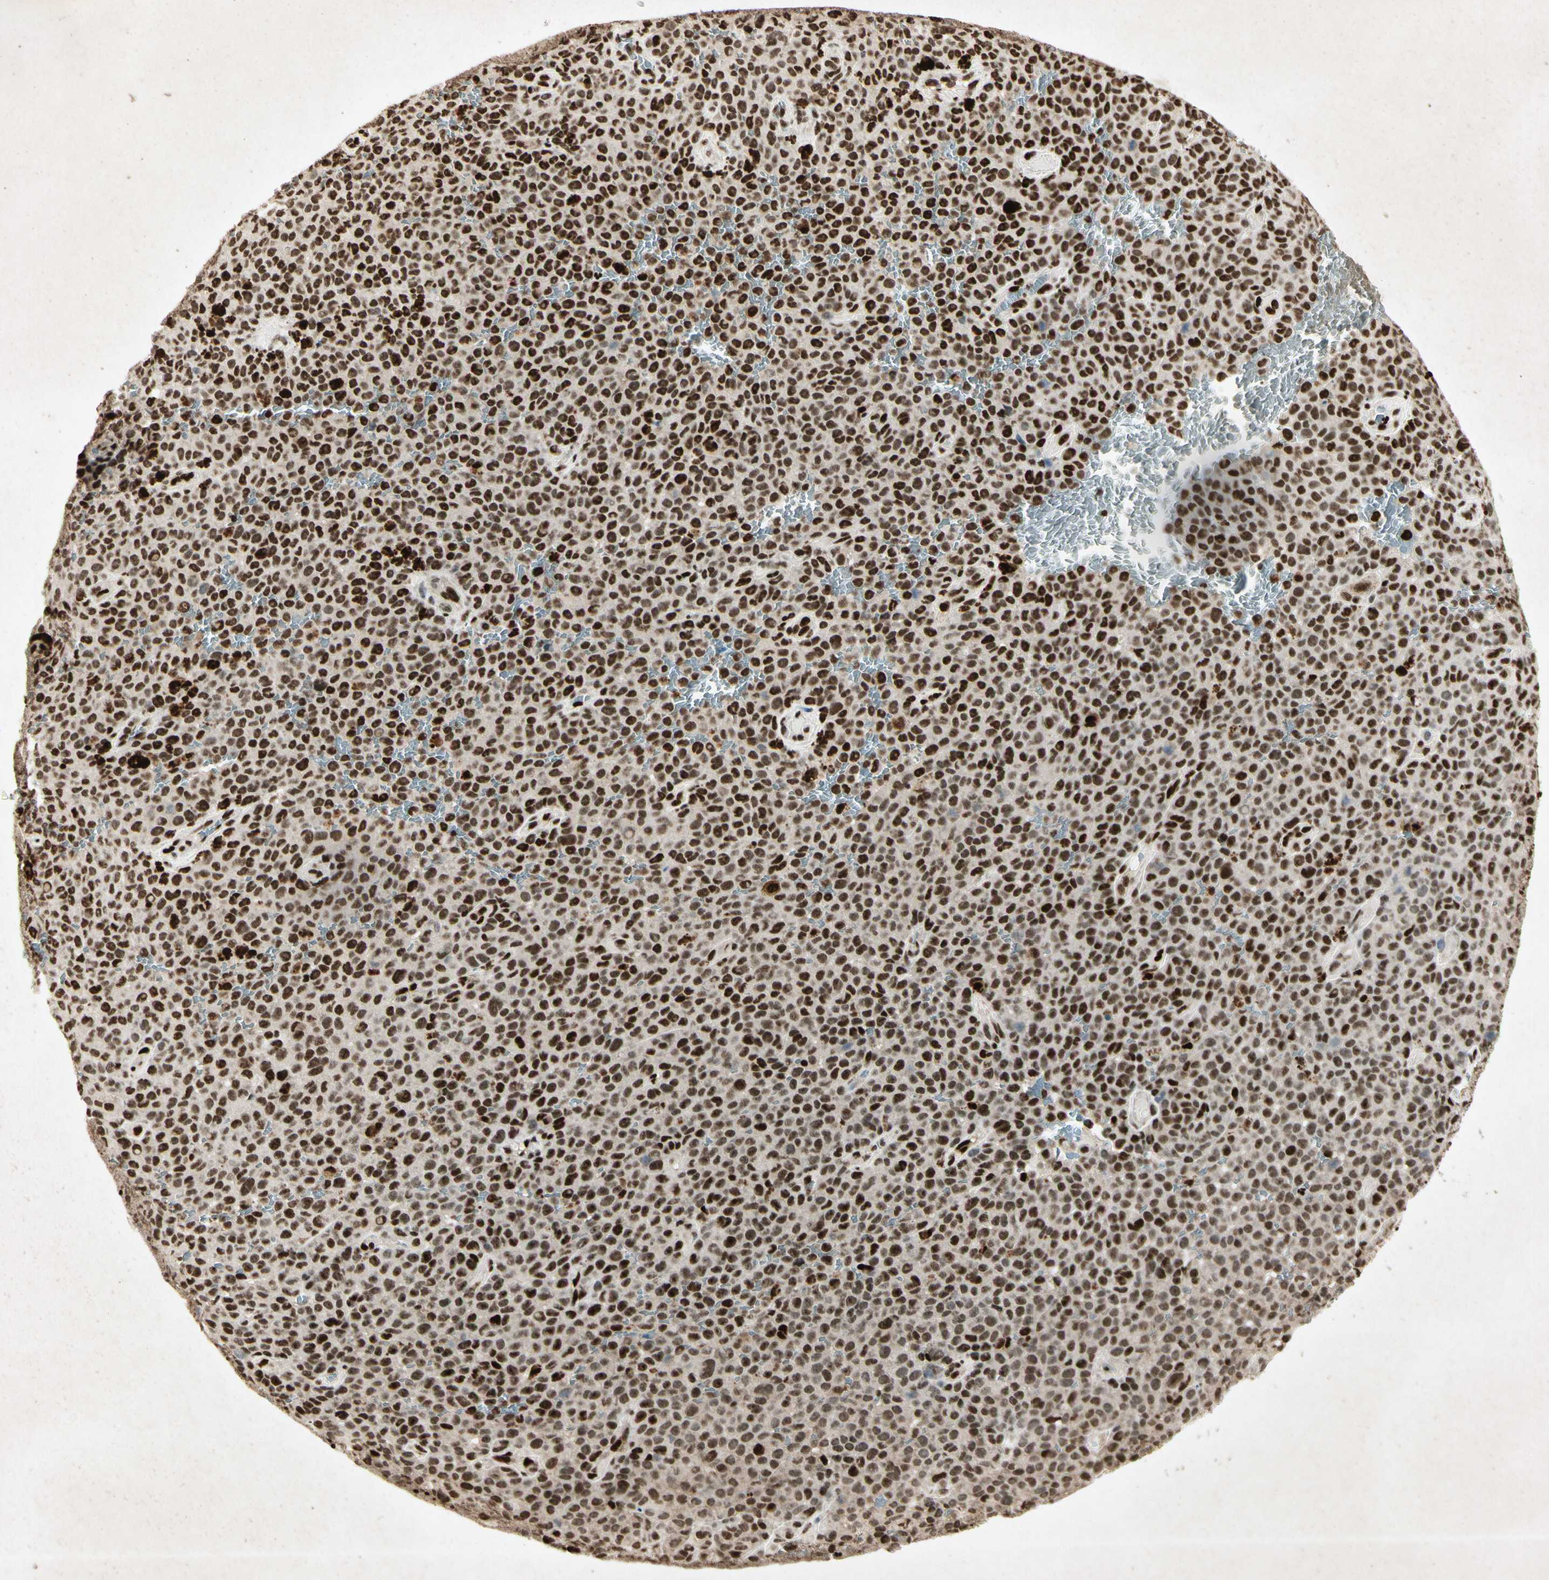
{"staining": {"intensity": "strong", "quantity": ">75%", "location": "nuclear"}, "tissue": "melanoma", "cell_type": "Tumor cells", "image_type": "cancer", "snomed": [{"axis": "morphology", "description": "Malignant melanoma, NOS"}, {"axis": "topography", "description": "Skin"}], "caption": "Protein staining reveals strong nuclear staining in approximately >75% of tumor cells in malignant melanoma.", "gene": "RNF43", "patient": {"sex": "female", "age": 82}}